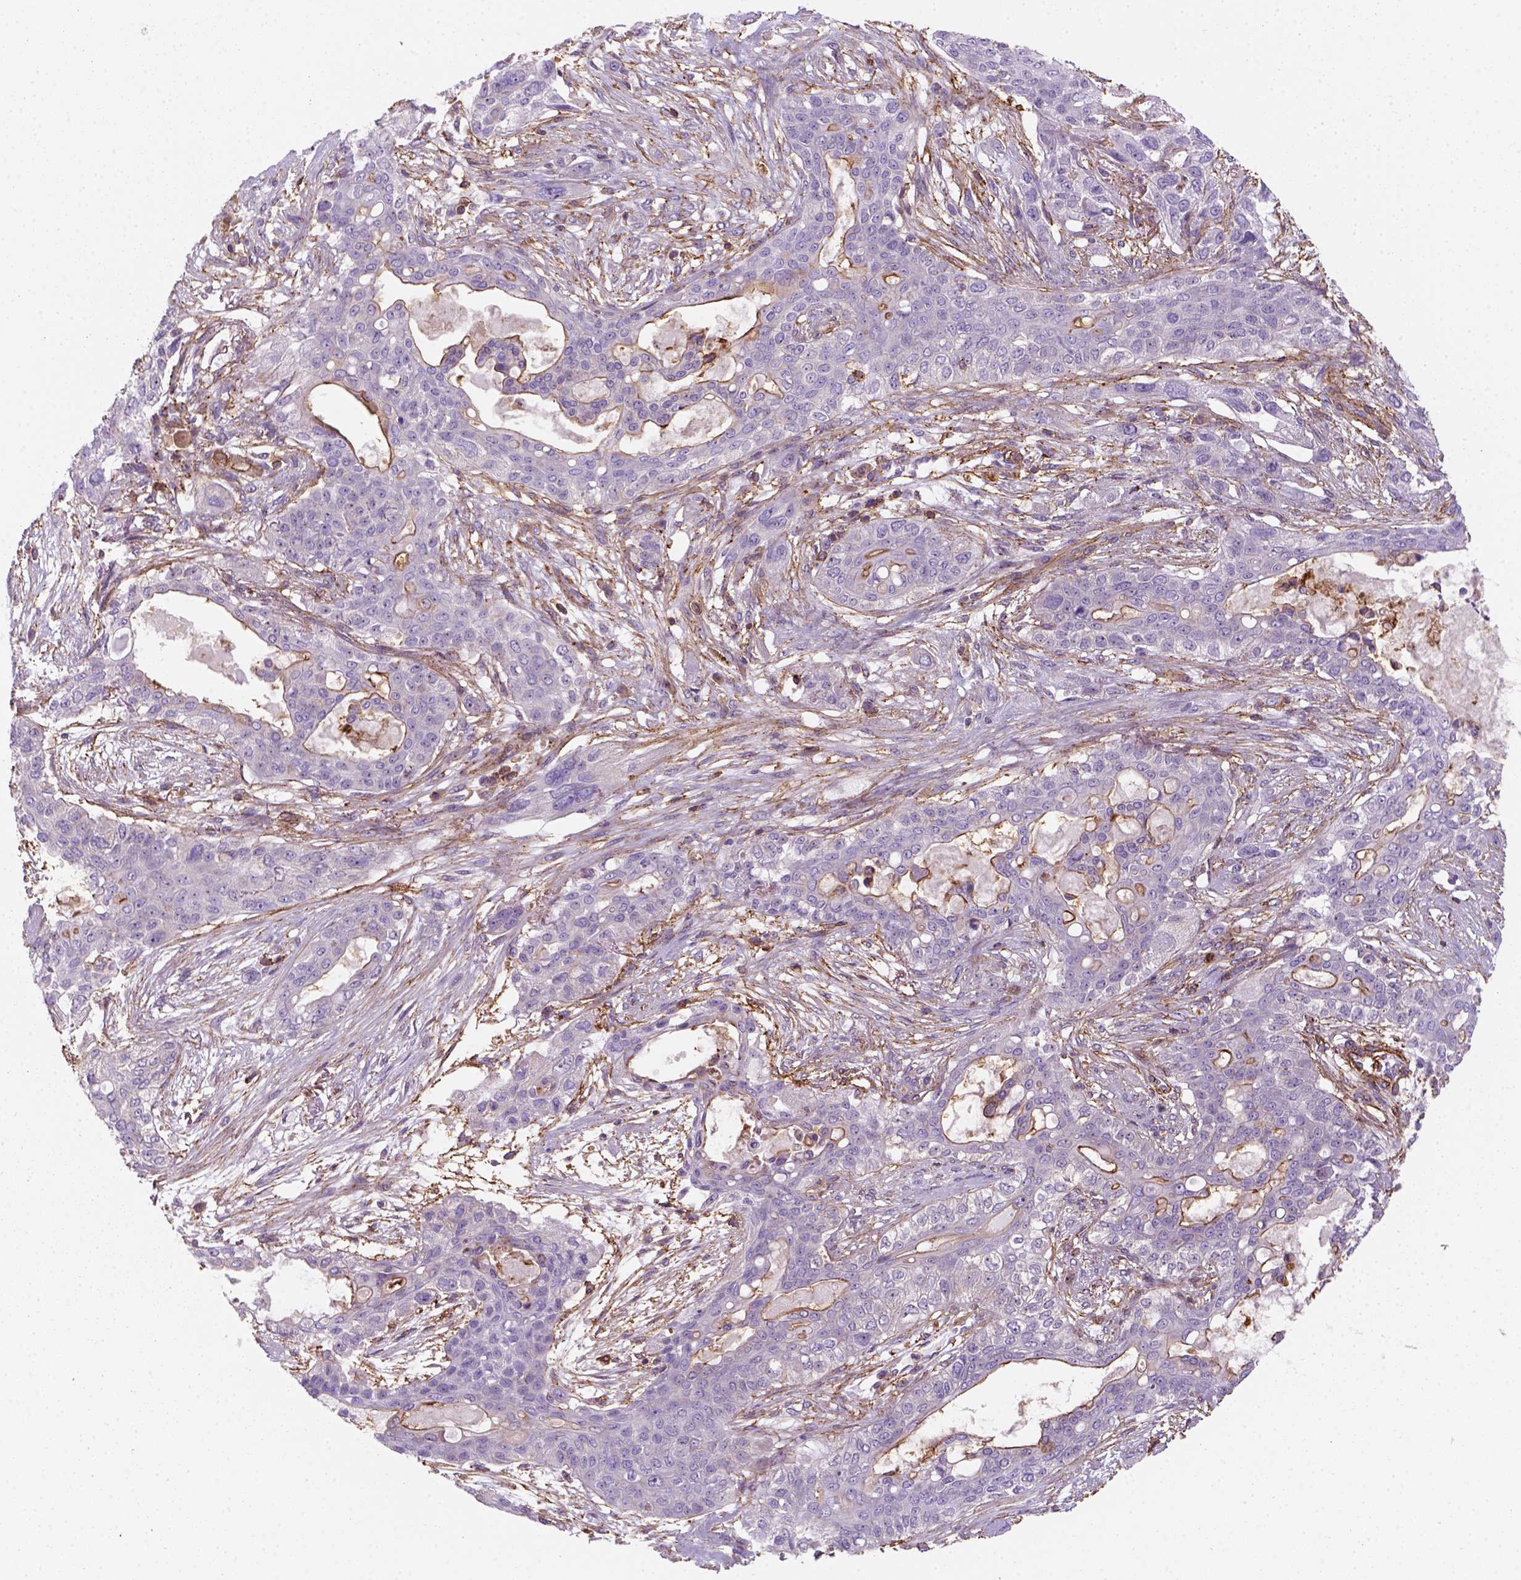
{"staining": {"intensity": "moderate", "quantity": "<25%", "location": "cytoplasmic/membranous"}, "tissue": "lung cancer", "cell_type": "Tumor cells", "image_type": "cancer", "snomed": [{"axis": "morphology", "description": "Squamous cell carcinoma, NOS"}, {"axis": "topography", "description": "Lung"}], "caption": "A brown stain highlights moderate cytoplasmic/membranous staining of a protein in human lung cancer tumor cells.", "gene": "GPRC5D", "patient": {"sex": "female", "age": 70}}